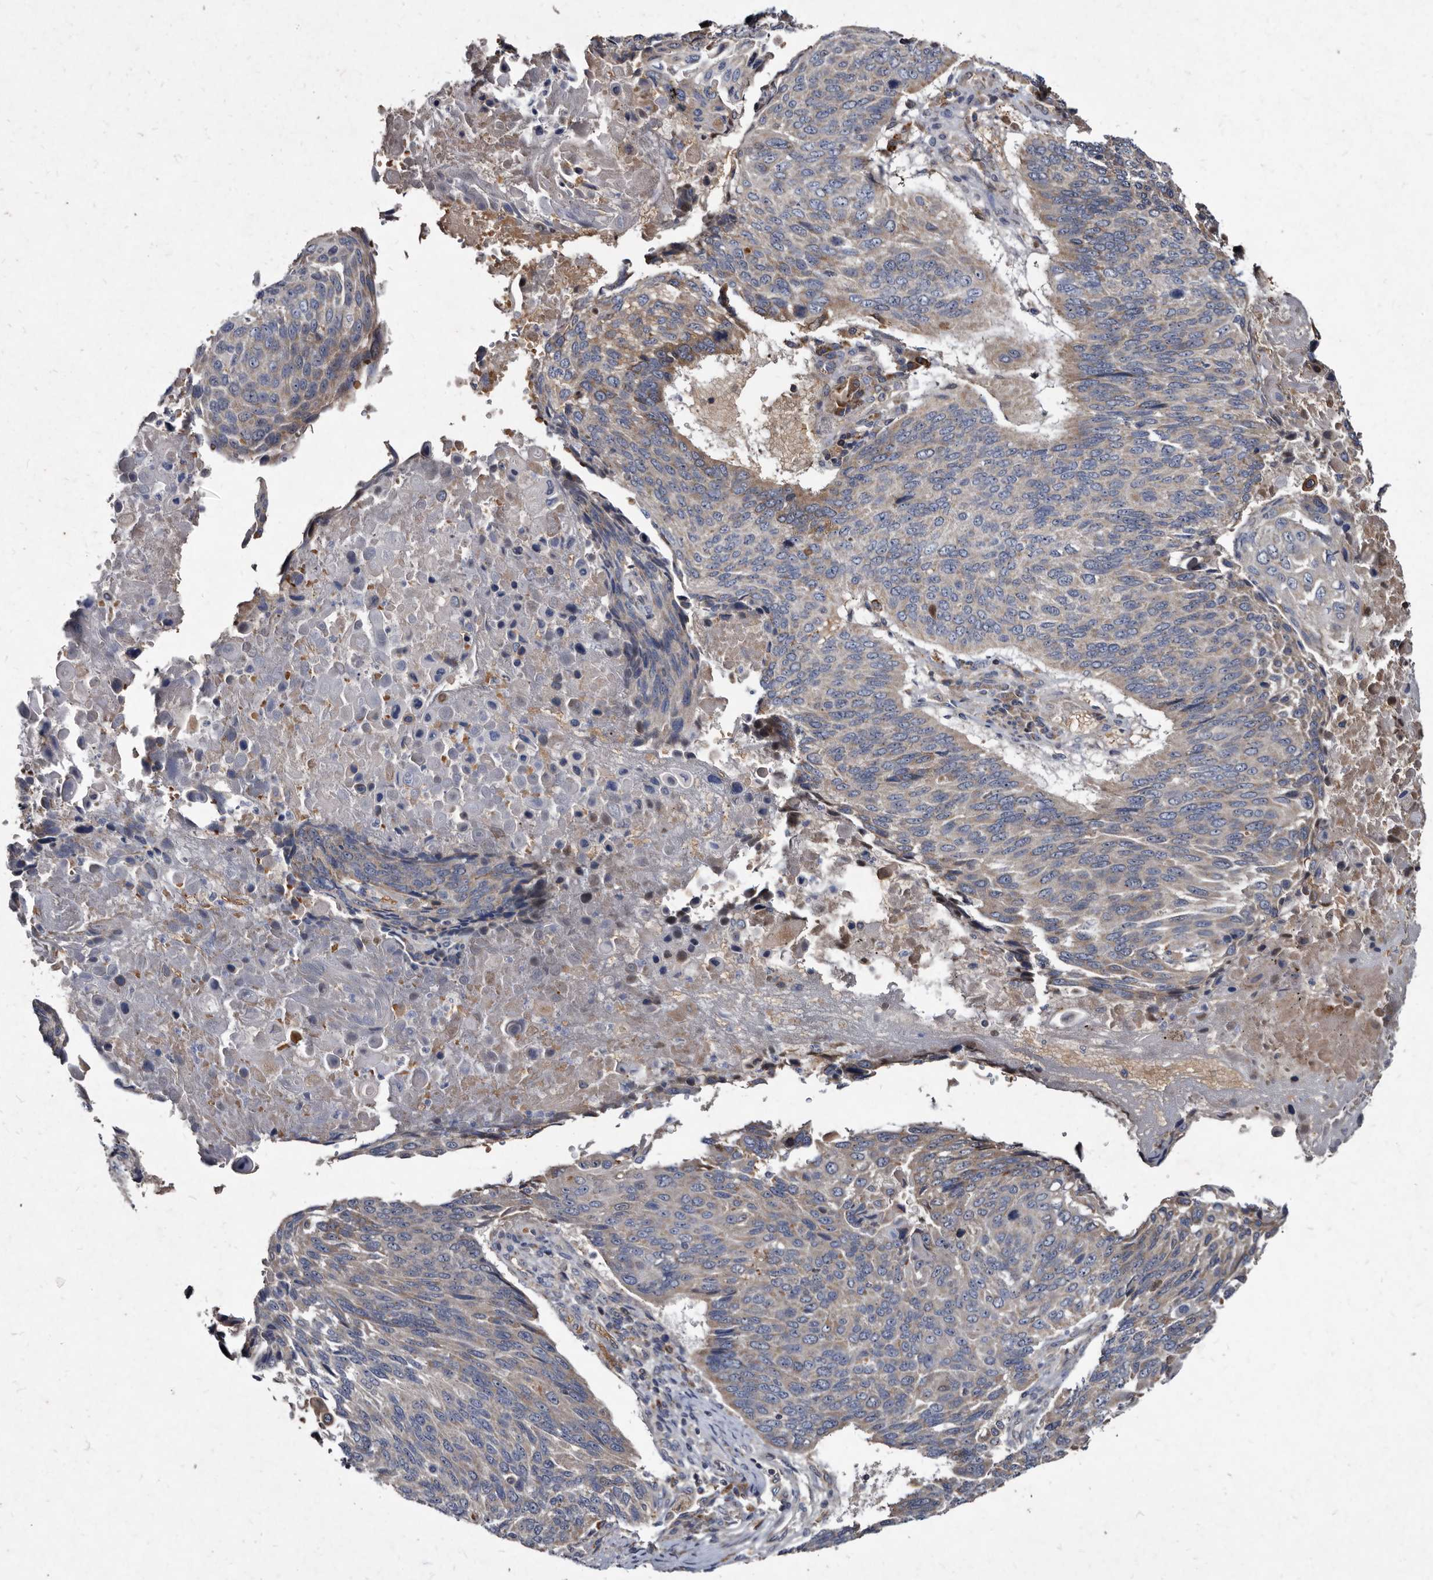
{"staining": {"intensity": "moderate", "quantity": "<25%", "location": "cytoplasmic/membranous"}, "tissue": "lung cancer", "cell_type": "Tumor cells", "image_type": "cancer", "snomed": [{"axis": "morphology", "description": "Squamous cell carcinoma, NOS"}, {"axis": "topography", "description": "Lung"}], "caption": "Human lung squamous cell carcinoma stained with a protein marker displays moderate staining in tumor cells.", "gene": "YPEL3", "patient": {"sex": "male", "age": 66}}